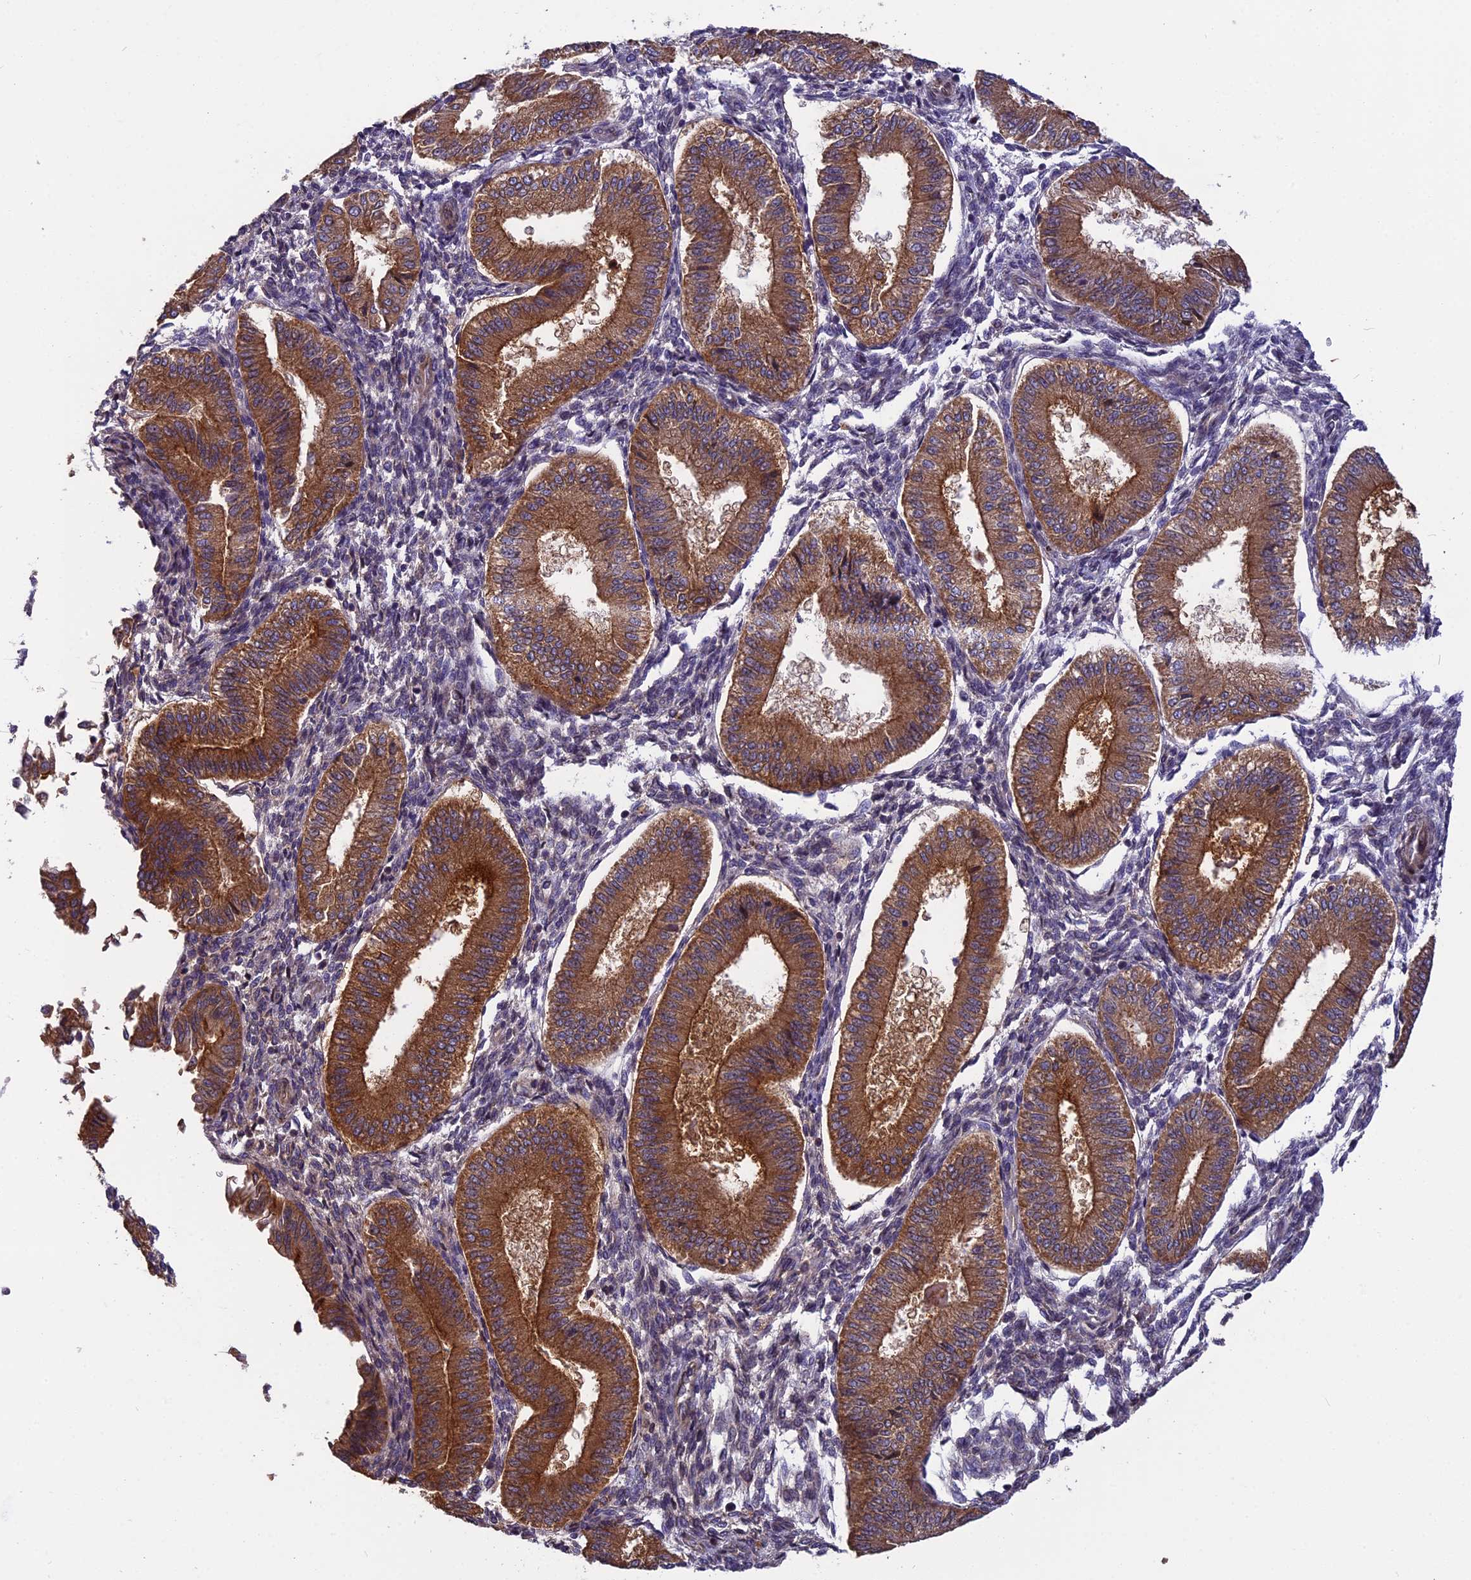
{"staining": {"intensity": "moderate", "quantity": "<25%", "location": "cytoplasmic/membranous"}, "tissue": "endometrium", "cell_type": "Cells in endometrial stroma", "image_type": "normal", "snomed": [{"axis": "morphology", "description": "Normal tissue, NOS"}, {"axis": "topography", "description": "Endometrium"}], "caption": "A low amount of moderate cytoplasmic/membranous positivity is present in about <25% of cells in endometrial stroma in benign endometrium.", "gene": "CHMP2A", "patient": {"sex": "female", "age": 39}}